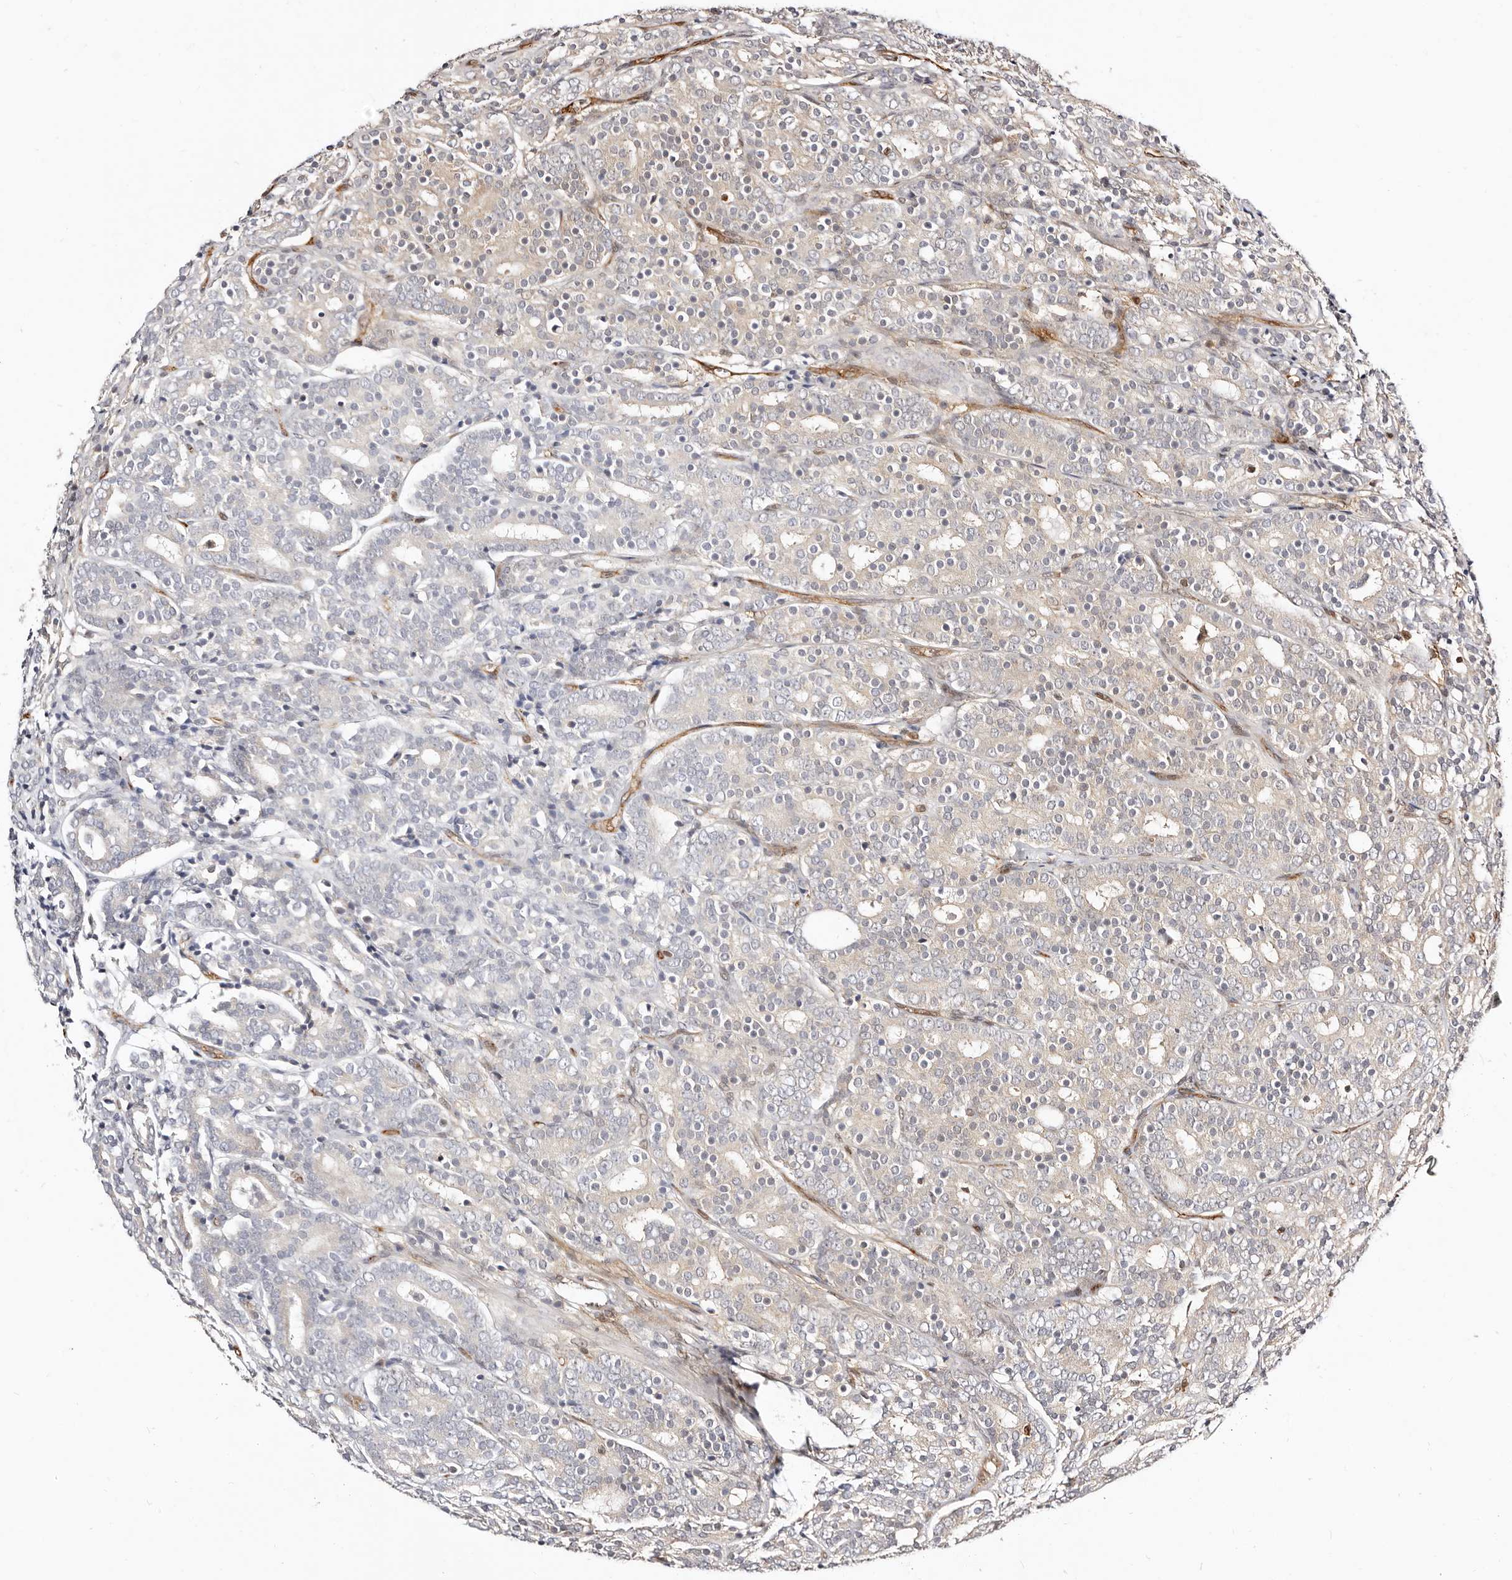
{"staining": {"intensity": "weak", "quantity": "25%-75%", "location": "cytoplasmic/membranous"}, "tissue": "prostate cancer", "cell_type": "Tumor cells", "image_type": "cancer", "snomed": [{"axis": "morphology", "description": "Adenocarcinoma, High grade"}, {"axis": "topography", "description": "Prostate"}], "caption": "Immunohistochemistry (IHC) image of prostate high-grade adenocarcinoma stained for a protein (brown), which reveals low levels of weak cytoplasmic/membranous staining in about 25%-75% of tumor cells.", "gene": "STAT5A", "patient": {"sex": "male", "age": 62}}